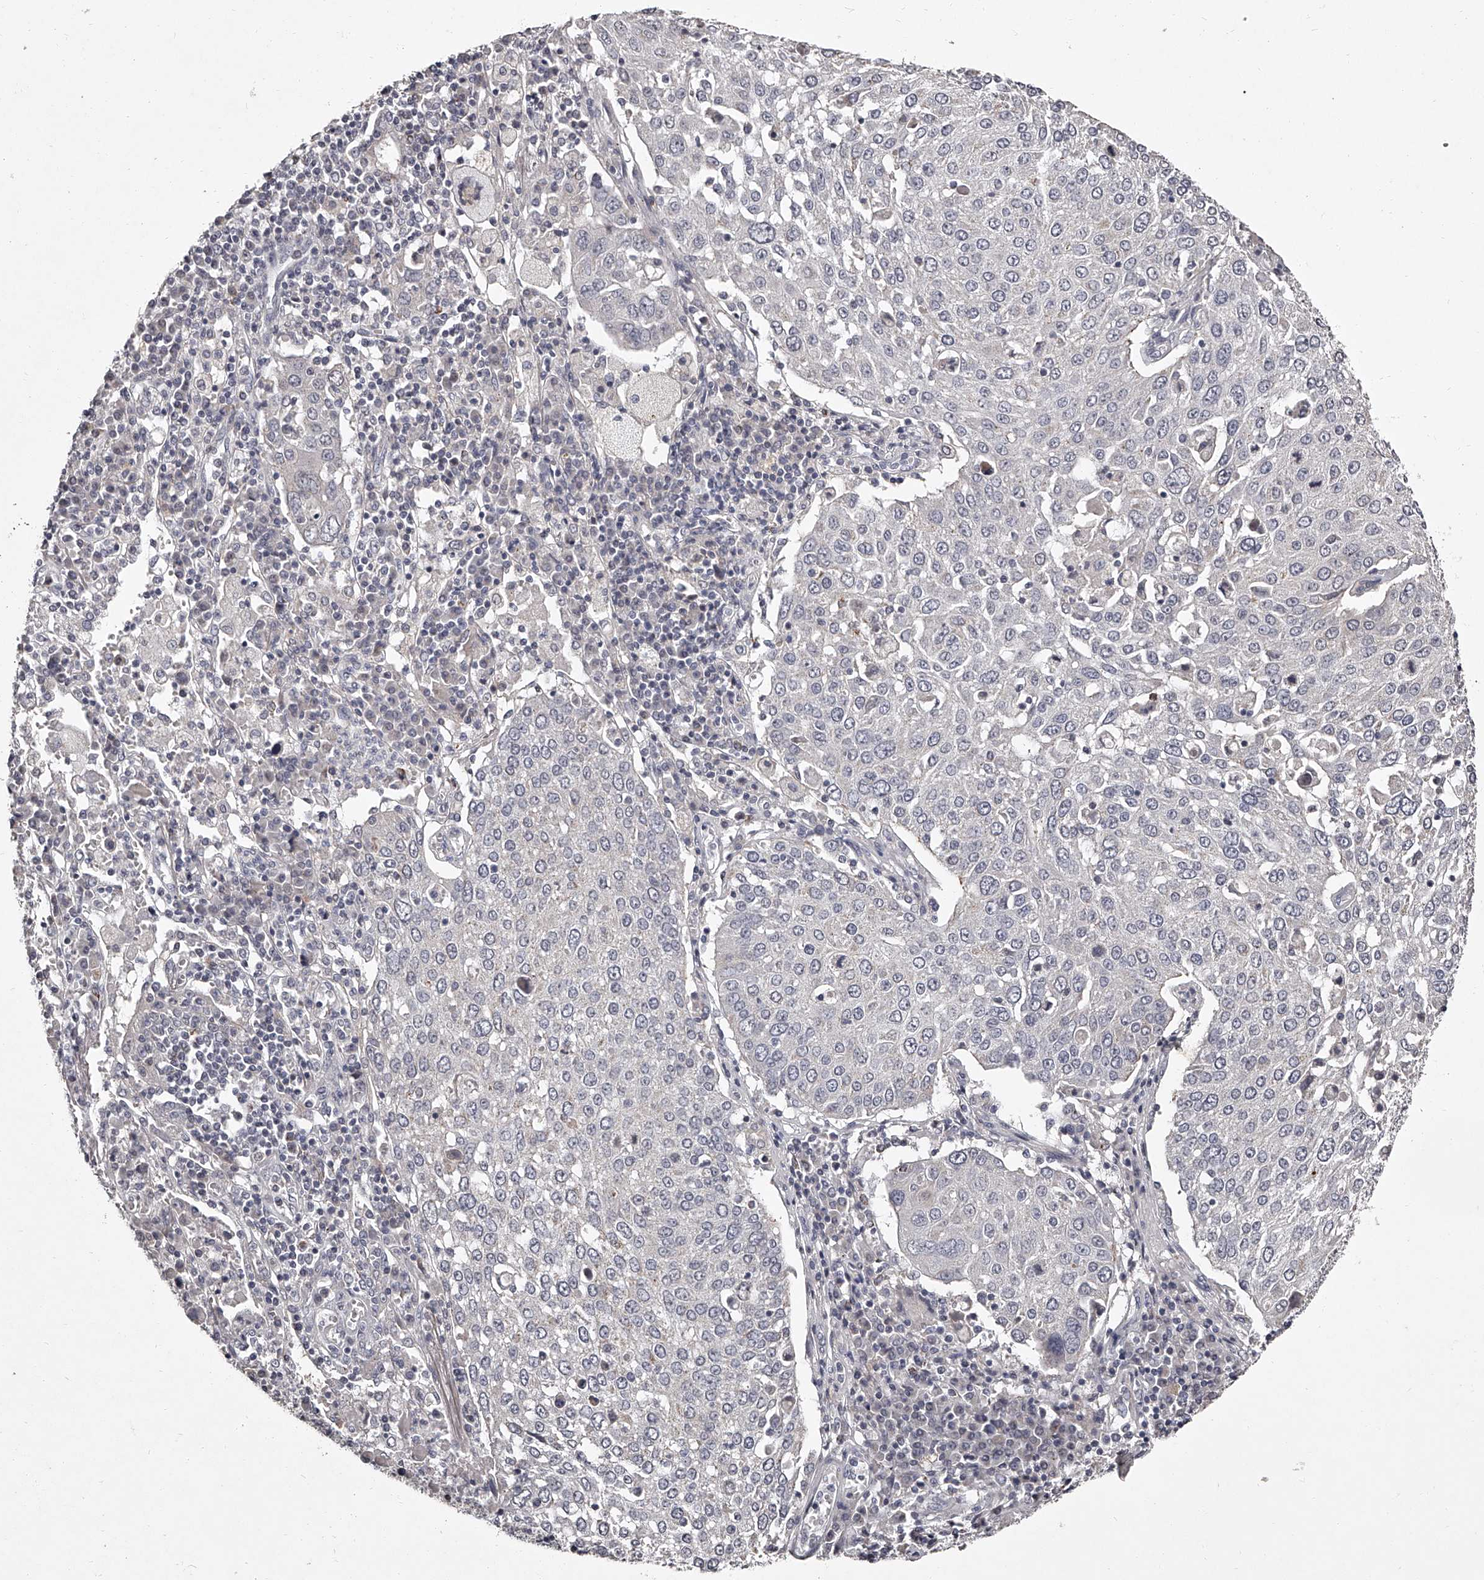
{"staining": {"intensity": "negative", "quantity": "none", "location": "none"}, "tissue": "lung cancer", "cell_type": "Tumor cells", "image_type": "cancer", "snomed": [{"axis": "morphology", "description": "Squamous cell carcinoma, NOS"}, {"axis": "topography", "description": "Lung"}], "caption": "The micrograph shows no significant staining in tumor cells of lung cancer. Brightfield microscopy of IHC stained with DAB (brown) and hematoxylin (blue), captured at high magnification.", "gene": "NT5DC1", "patient": {"sex": "male", "age": 65}}